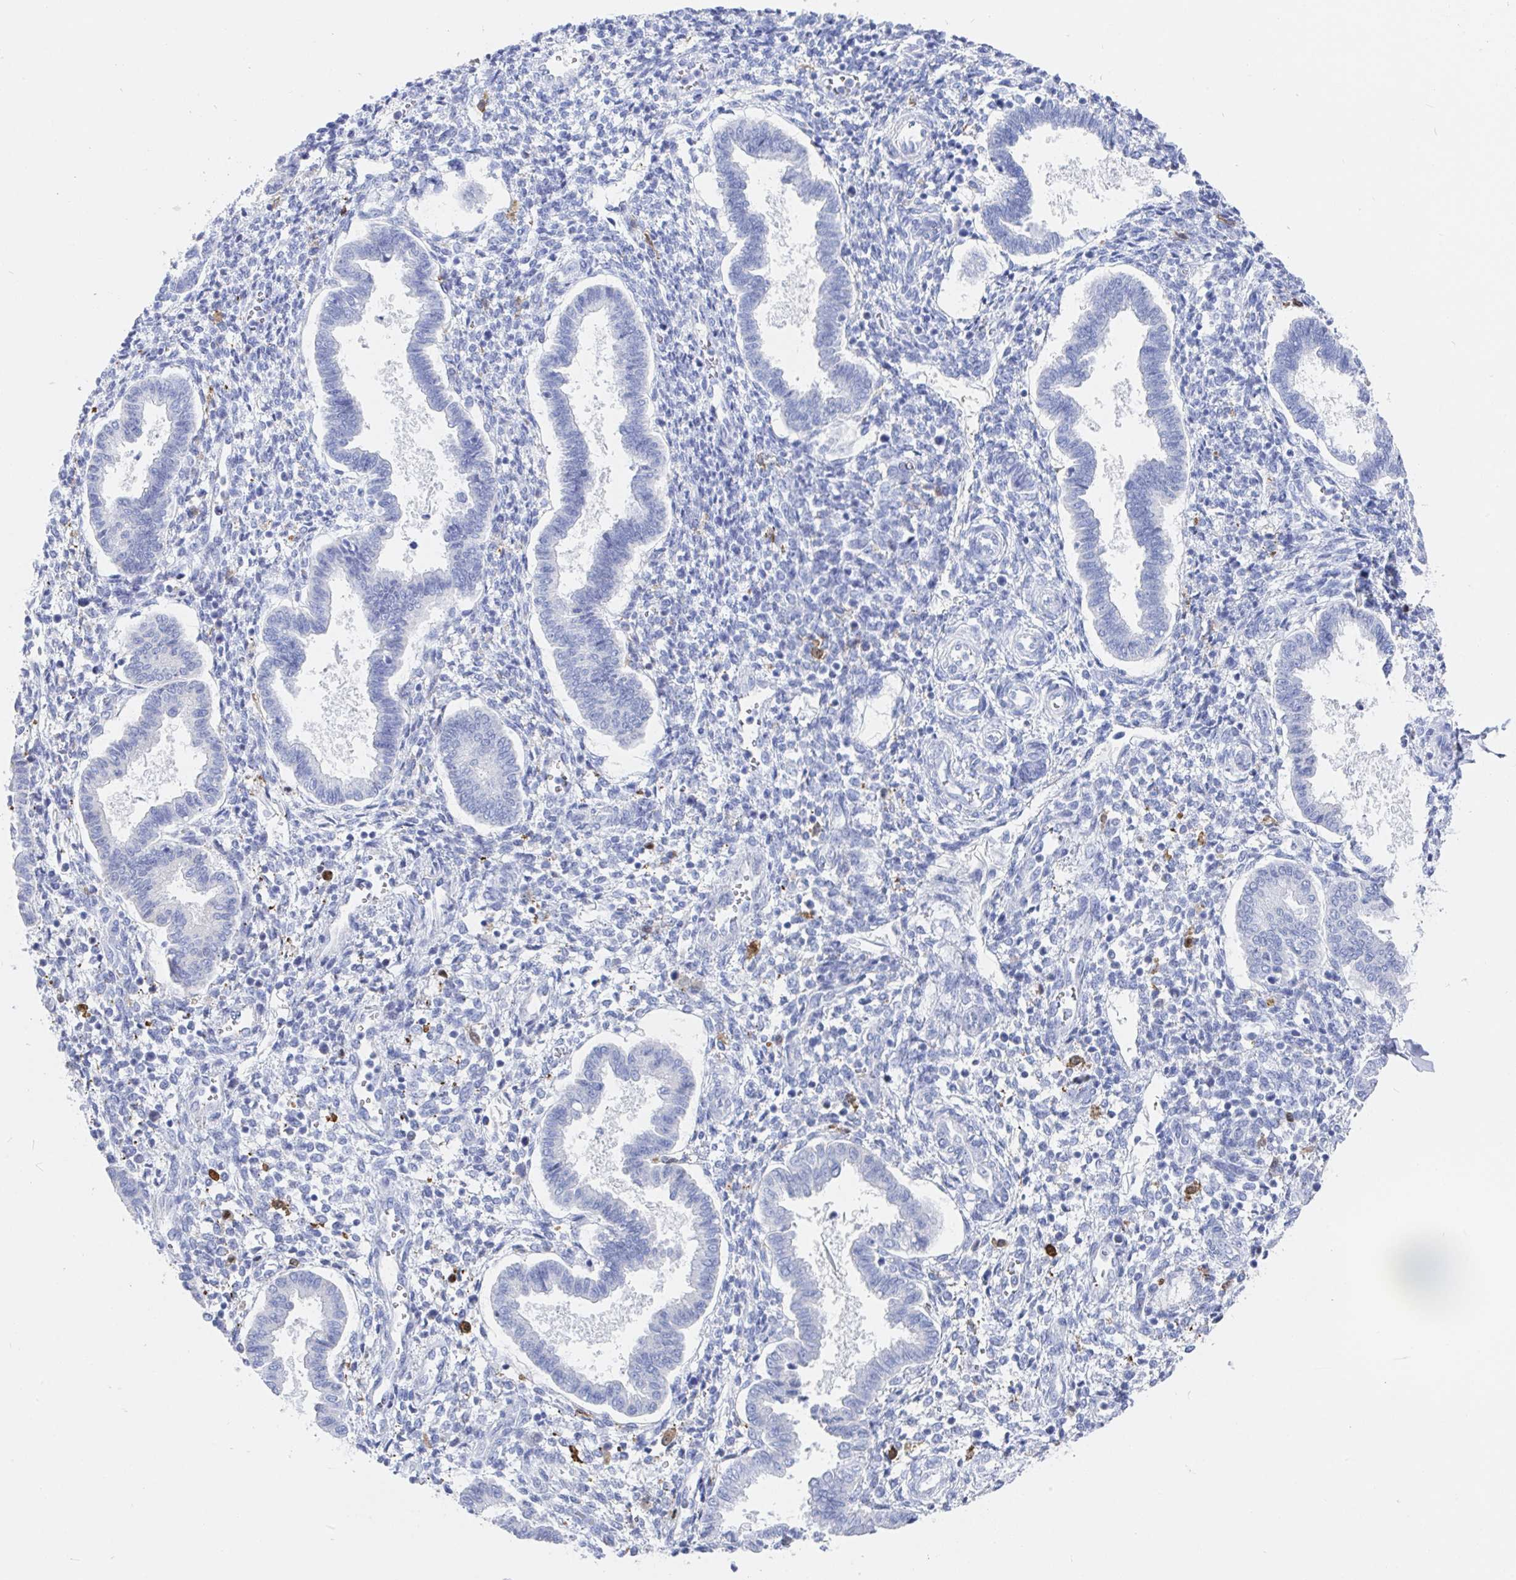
{"staining": {"intensity": "negative", "quantity": "none", "location": "none"}, "tissue": "endometrium", "cell_type": "Cells in endometrial stroma", "image_type": "normal", "snomed": [{"axis": "morphology", "description": "Normal tissue, NOS"}, {"axis": "topography", "description": "Endometrium"}], "caption": "Immunohistochemical staining of benign human endometrium exhibits no significant staining in cells in endometrial stroma. Brightfield microscopy of immunohistochemistry (IHC) stained with DAB (3,3'-diaminobenzidine) (brown) and hematoxylin (blue), captured at high magnification.", "gene": "OR2A1", "patient": {"sex": "female", "age": 24}}